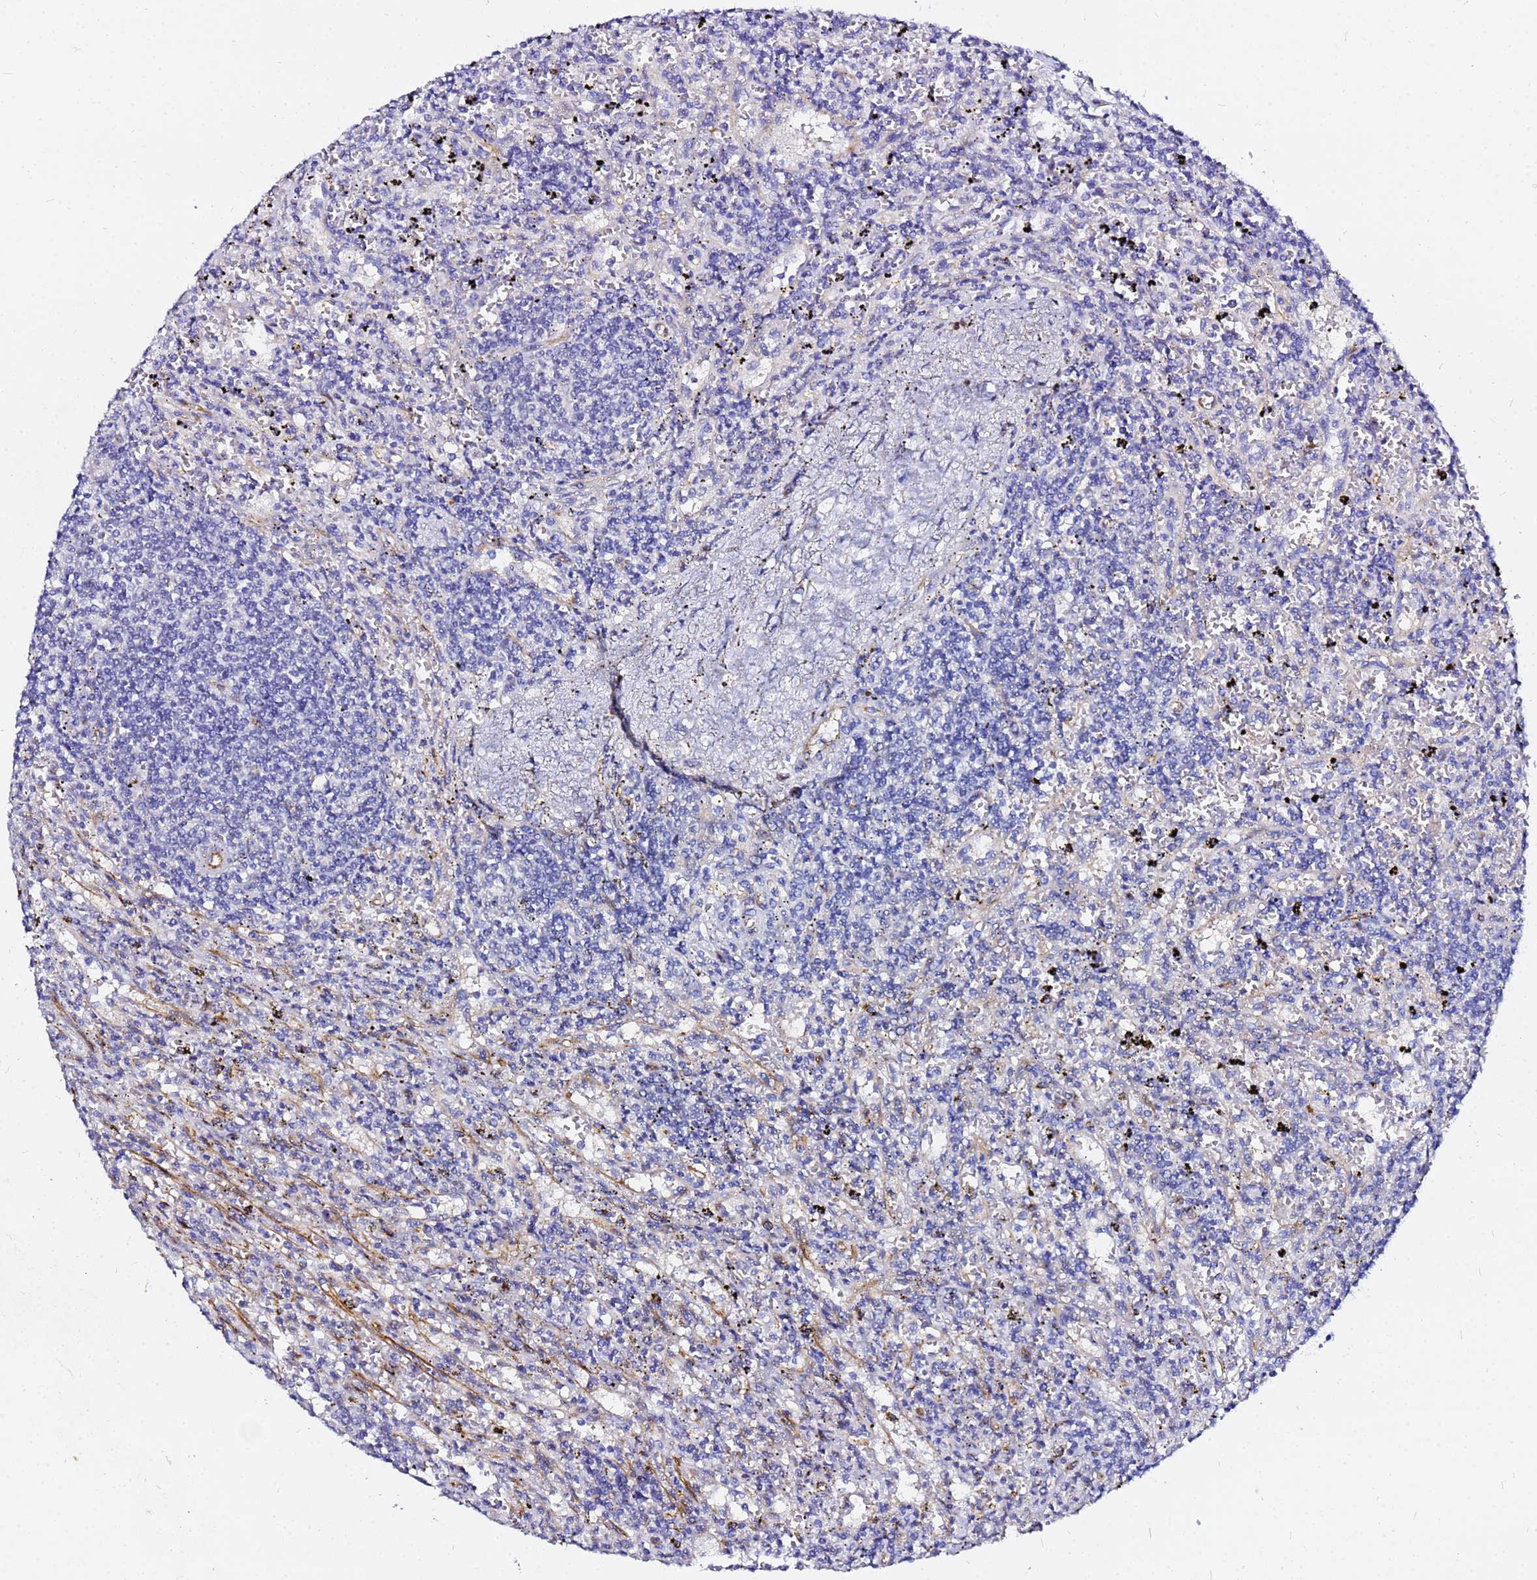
{"staining": {"intensity": "negative", "quantity": "none", "location": "none"}, "tissue": "lymphoma", "cell_type": "Tumor cells", "image_type": "cancer", "snomed": [{"axis": "morphology", "description": "Malignant lymphoma, non-Hodgkin's type, Low grade"}, {"axis": "topography", "description": "Spleen"}], "caption": "Immunohistochemical staining of human lymphoma demonstrates no significant expression in tumor cells.", "gene": "TUBA8", "patient": {"sex": "male", "age": 76}}